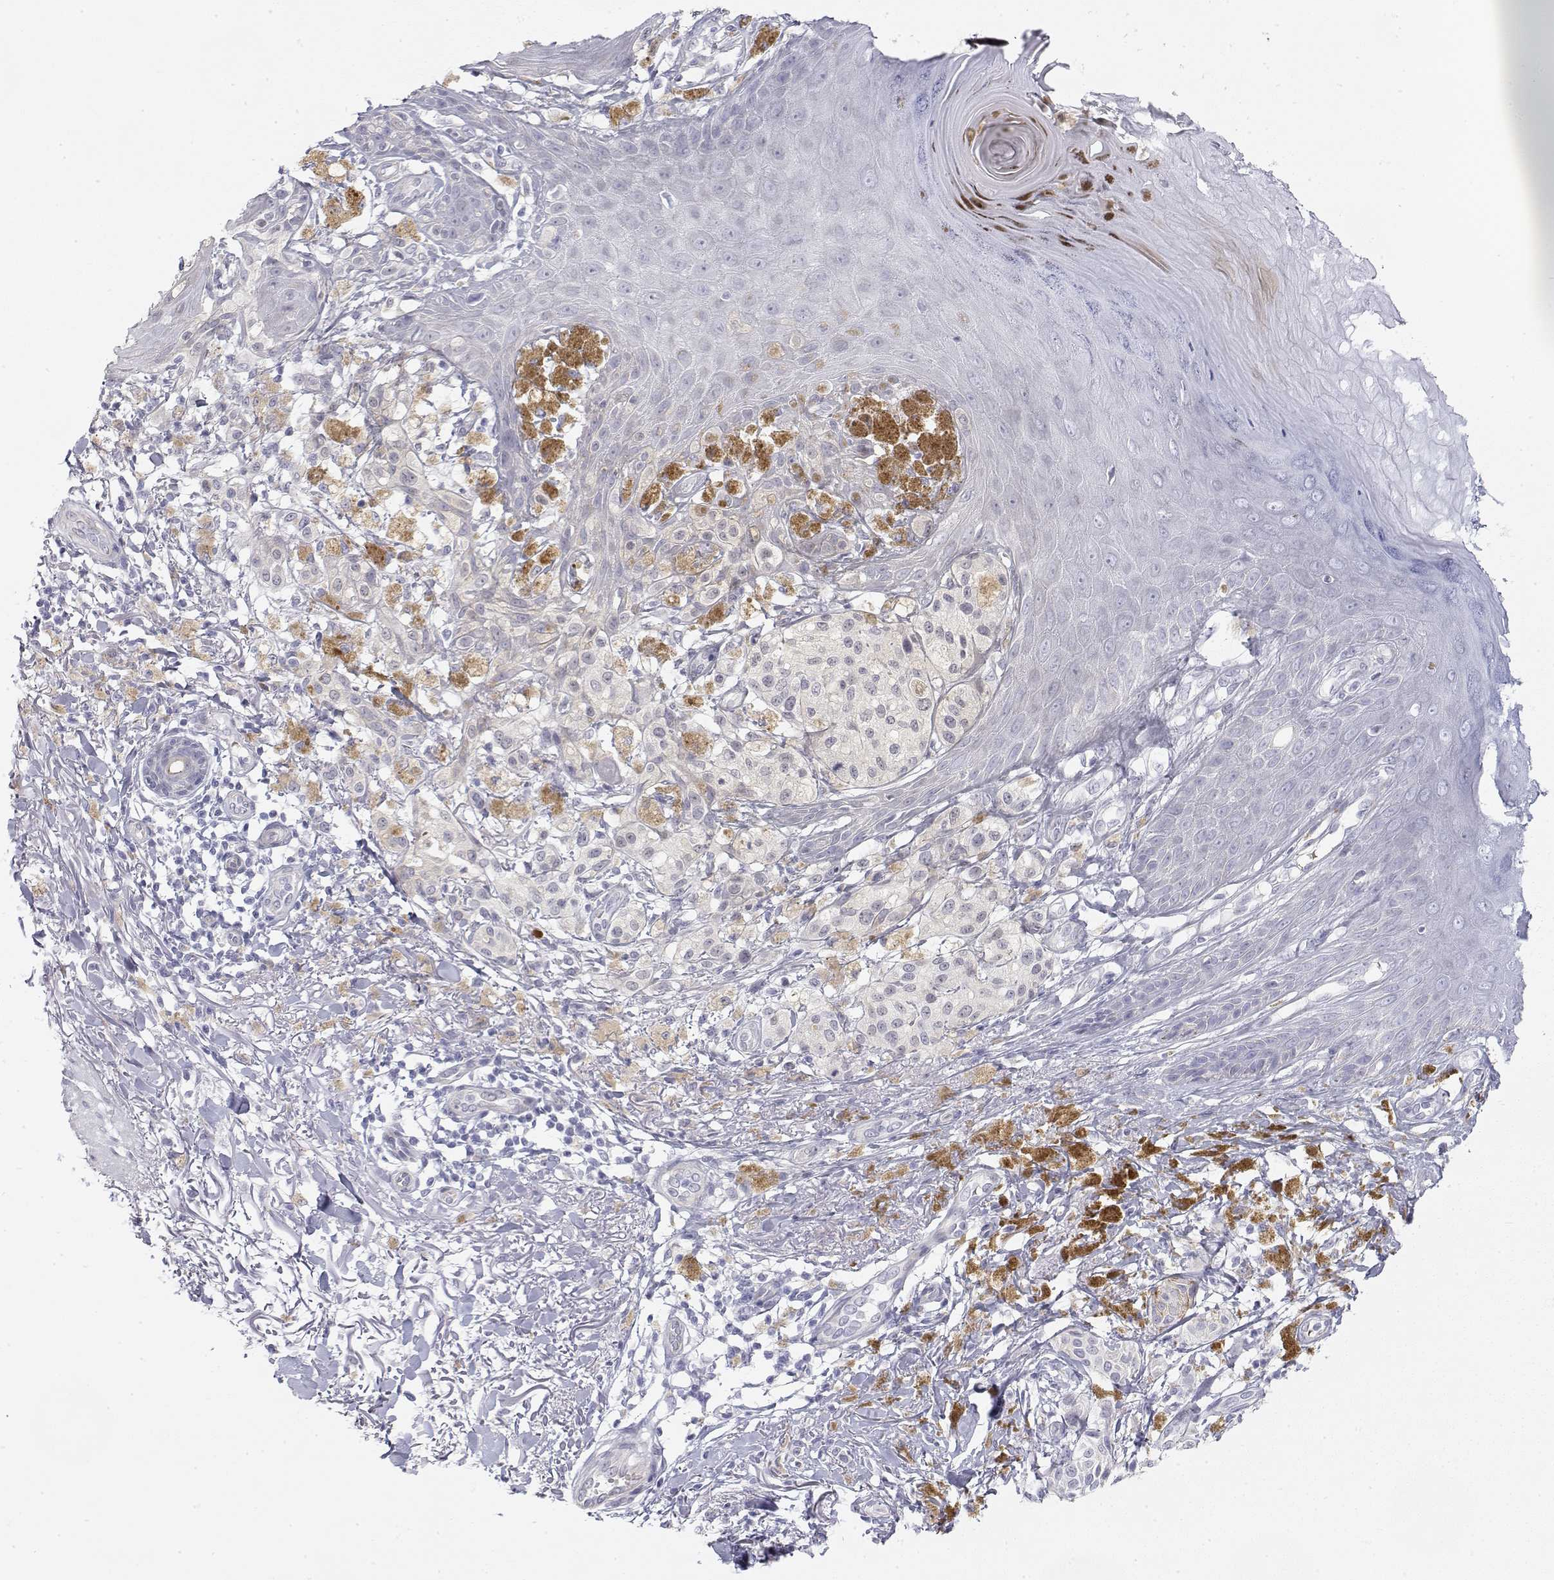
{"staining": {"intensity": "negative", "quantity": "none", "location": "none"}, "tissue": "melanoma", "cell_type": "Tumor cells", "image_type": "cancer", "snomed": [{"axis": "morphology", "description": "Malignant melanoma, NOS"}, {"axis": "topography", "description": "Skin"}], "caption": "A photomicrograph of malignant melanoma stained for a protein demonstrates no brown staining in tumor cells. (IHC, brightfield microscopy, high magnification).", "gene": "MISP", "patient": {"sex": "female", "age": 80}}